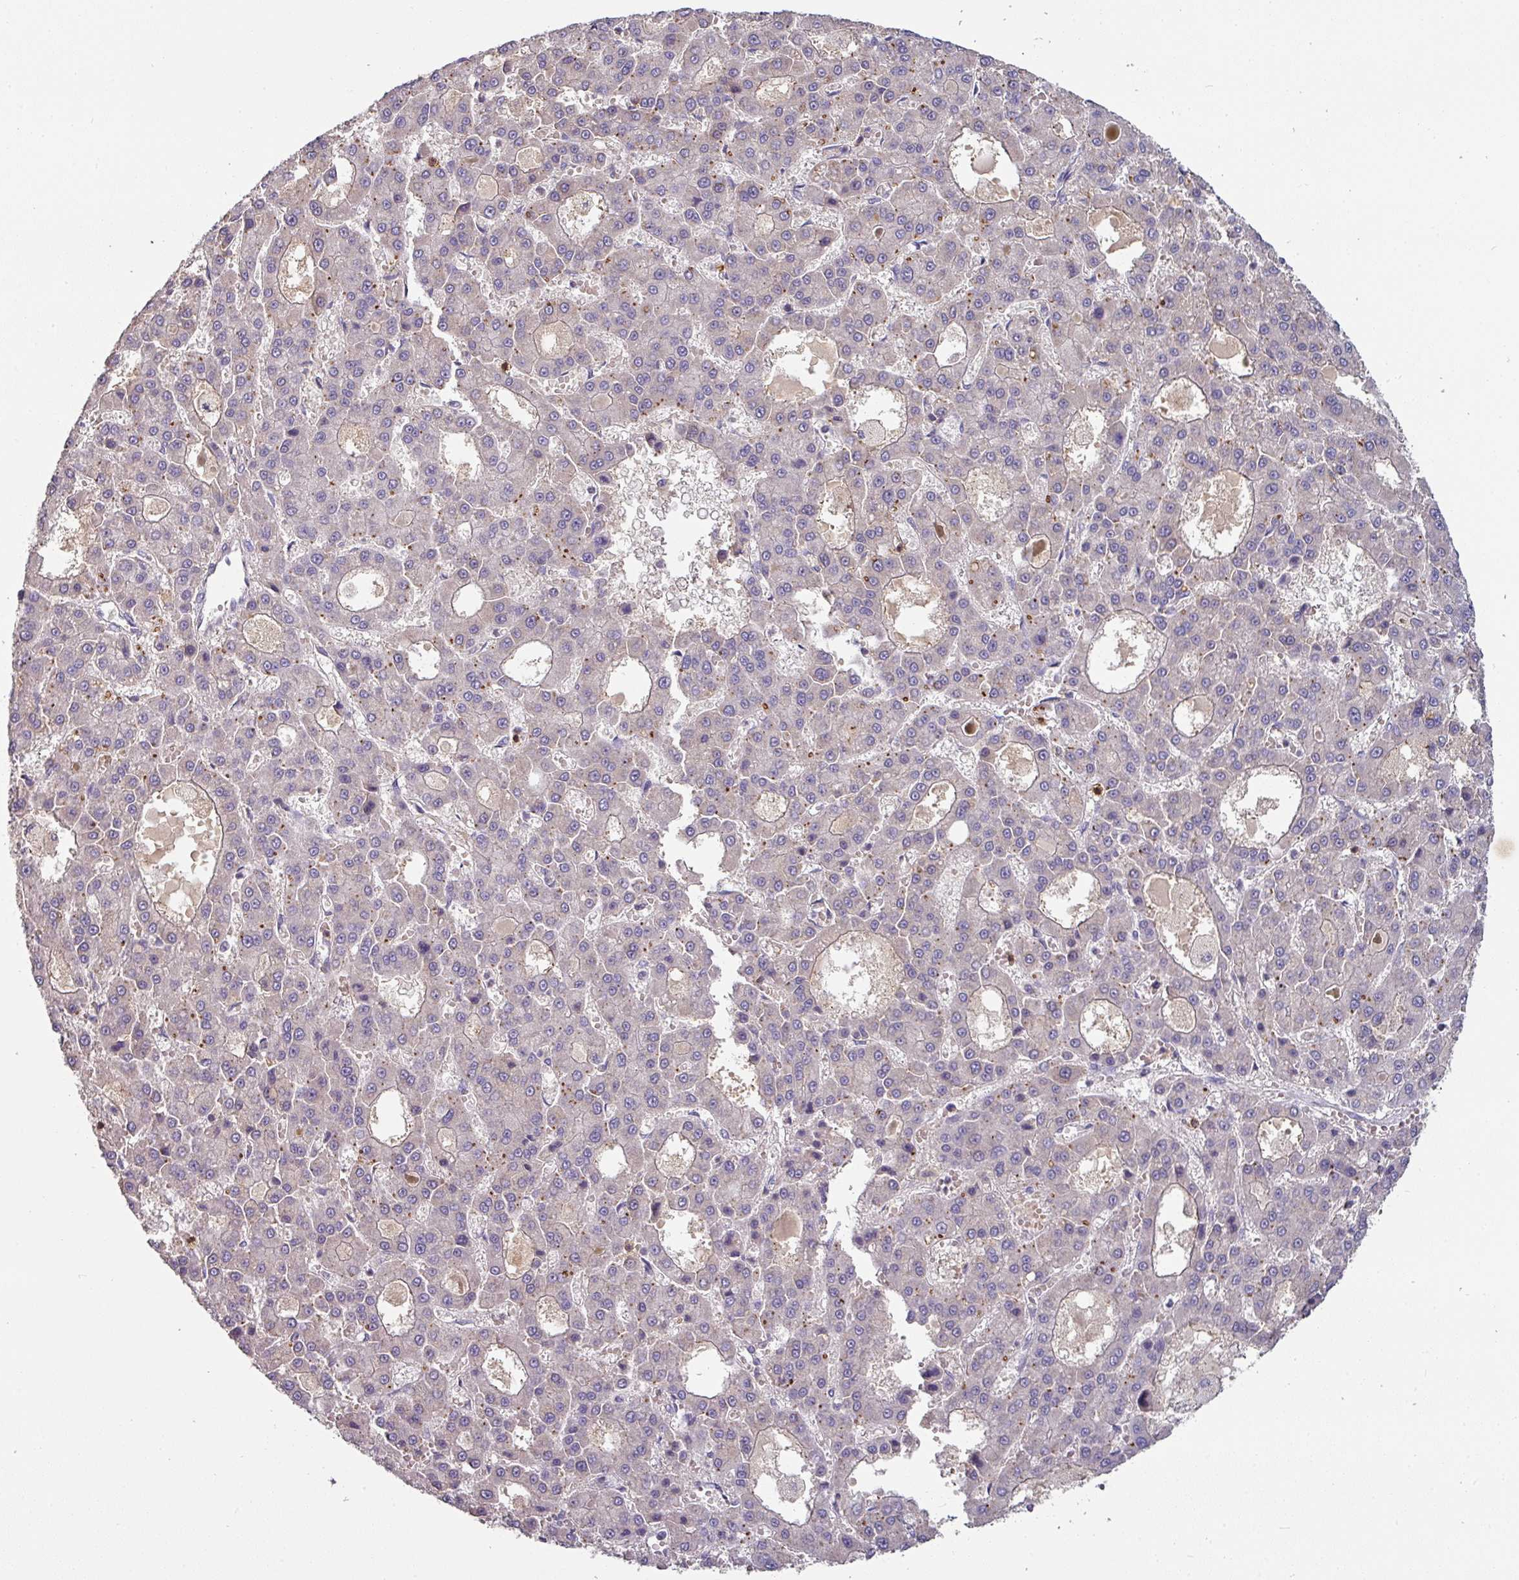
{"staining": {"intensity": "moderate", "quantity": "<25%", "location": "cytoplasmic/membranous"}, "tissue": "liver cancer", "cell_type": "Tumor cells", "image_type": "cancer", "snomed": [{"axis": "morphology", "description": "Carcinoma, Hepatocellular, NOS"}, {"axis": "topography", "description": "Liver"}], "caption": "Moderate cytoplasmic/membranous protein expression is present in approximately <25% of tumor cells in hepatocellular carcinoma (liver). Using DAB (brown) and hematoxylin (blue) stains, captured at high magnification using brightfield microscopy.", "gene": "CD3G", "patient": {"sex": "male", "age": 70}}